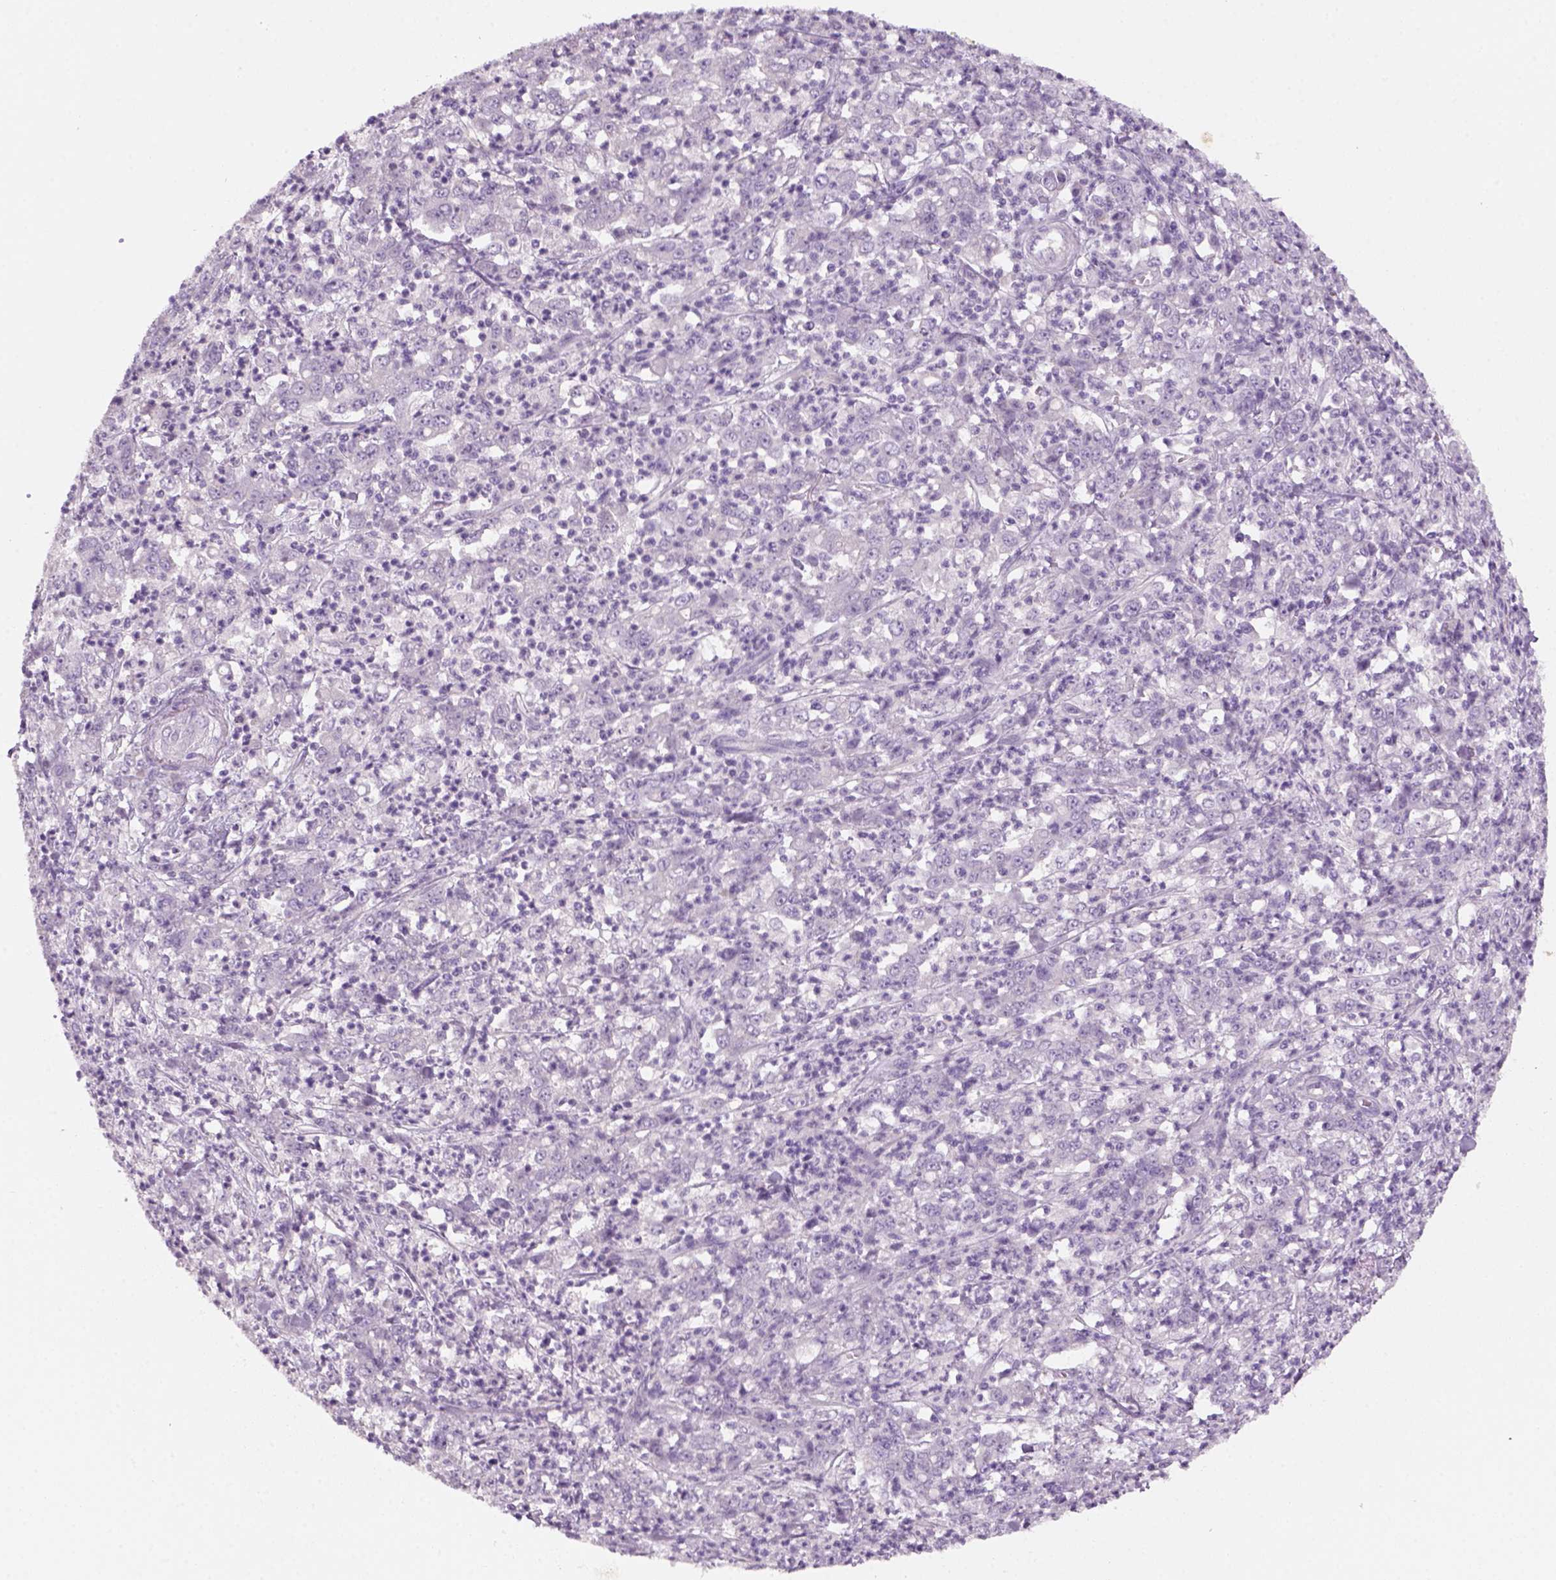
{"staining": {"intensity": "negative", "quantity": "none", "location": "none"}, "tissue": "stomach cancer", "cell_type": "Tumor cells", "image_type": "cancer", "snomed": [{"axis": "morphology", "description": "Adenocarcinoma, NOS"}, {"axis": "topography", "description": "Stomach, lower"}], "caption": "Stomach cancer (adenocarcinoma) stained for a protein using immunohistochemistry reveals no expression tumor cells.", "gene": "KRT25", "patient": {"sex": "female", "age": 71}}